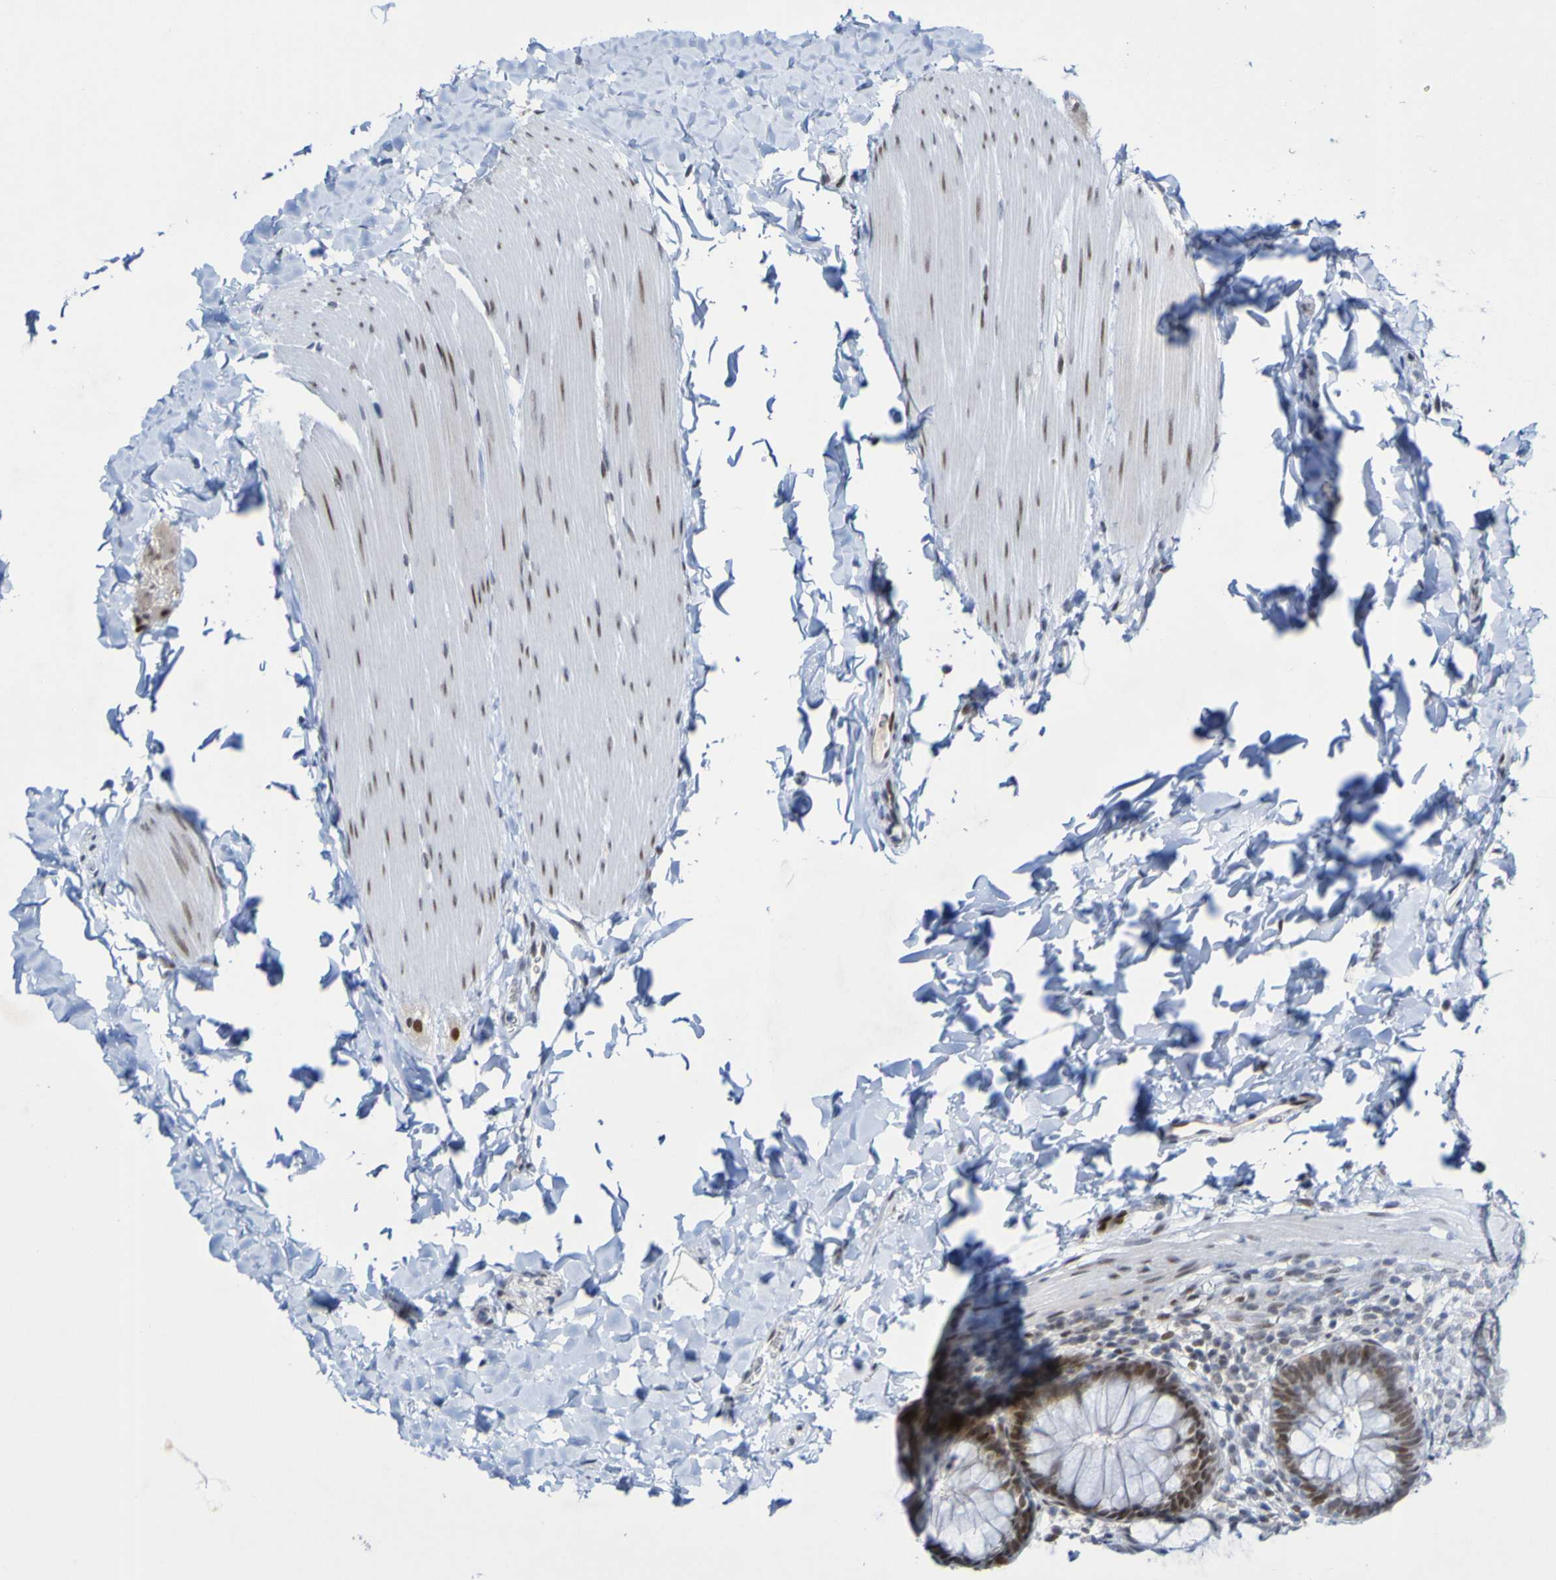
{"staining": {"intensity": "strong", "quantity": "25%-75%", "location": "nuclear"}, "tissue": "rectum", "cell_type": "Glandular cells", "image_type": "normal", "snomed": [{"axis": "morphology", "description": "Normal tissue, NOS"}, {"axis": "topography", "description": "Rectum"}], "caption": "Immunohistochemistry (IHC) (DAB) staining of benign human rectum displays strong nuclear protein staining in about 25%-75% of glandular cells. (DAB = brown stain, brightfield microscopy at high magnification).", "gene": "PCGF1", "patient": {"sex": "female", "age": 24}}